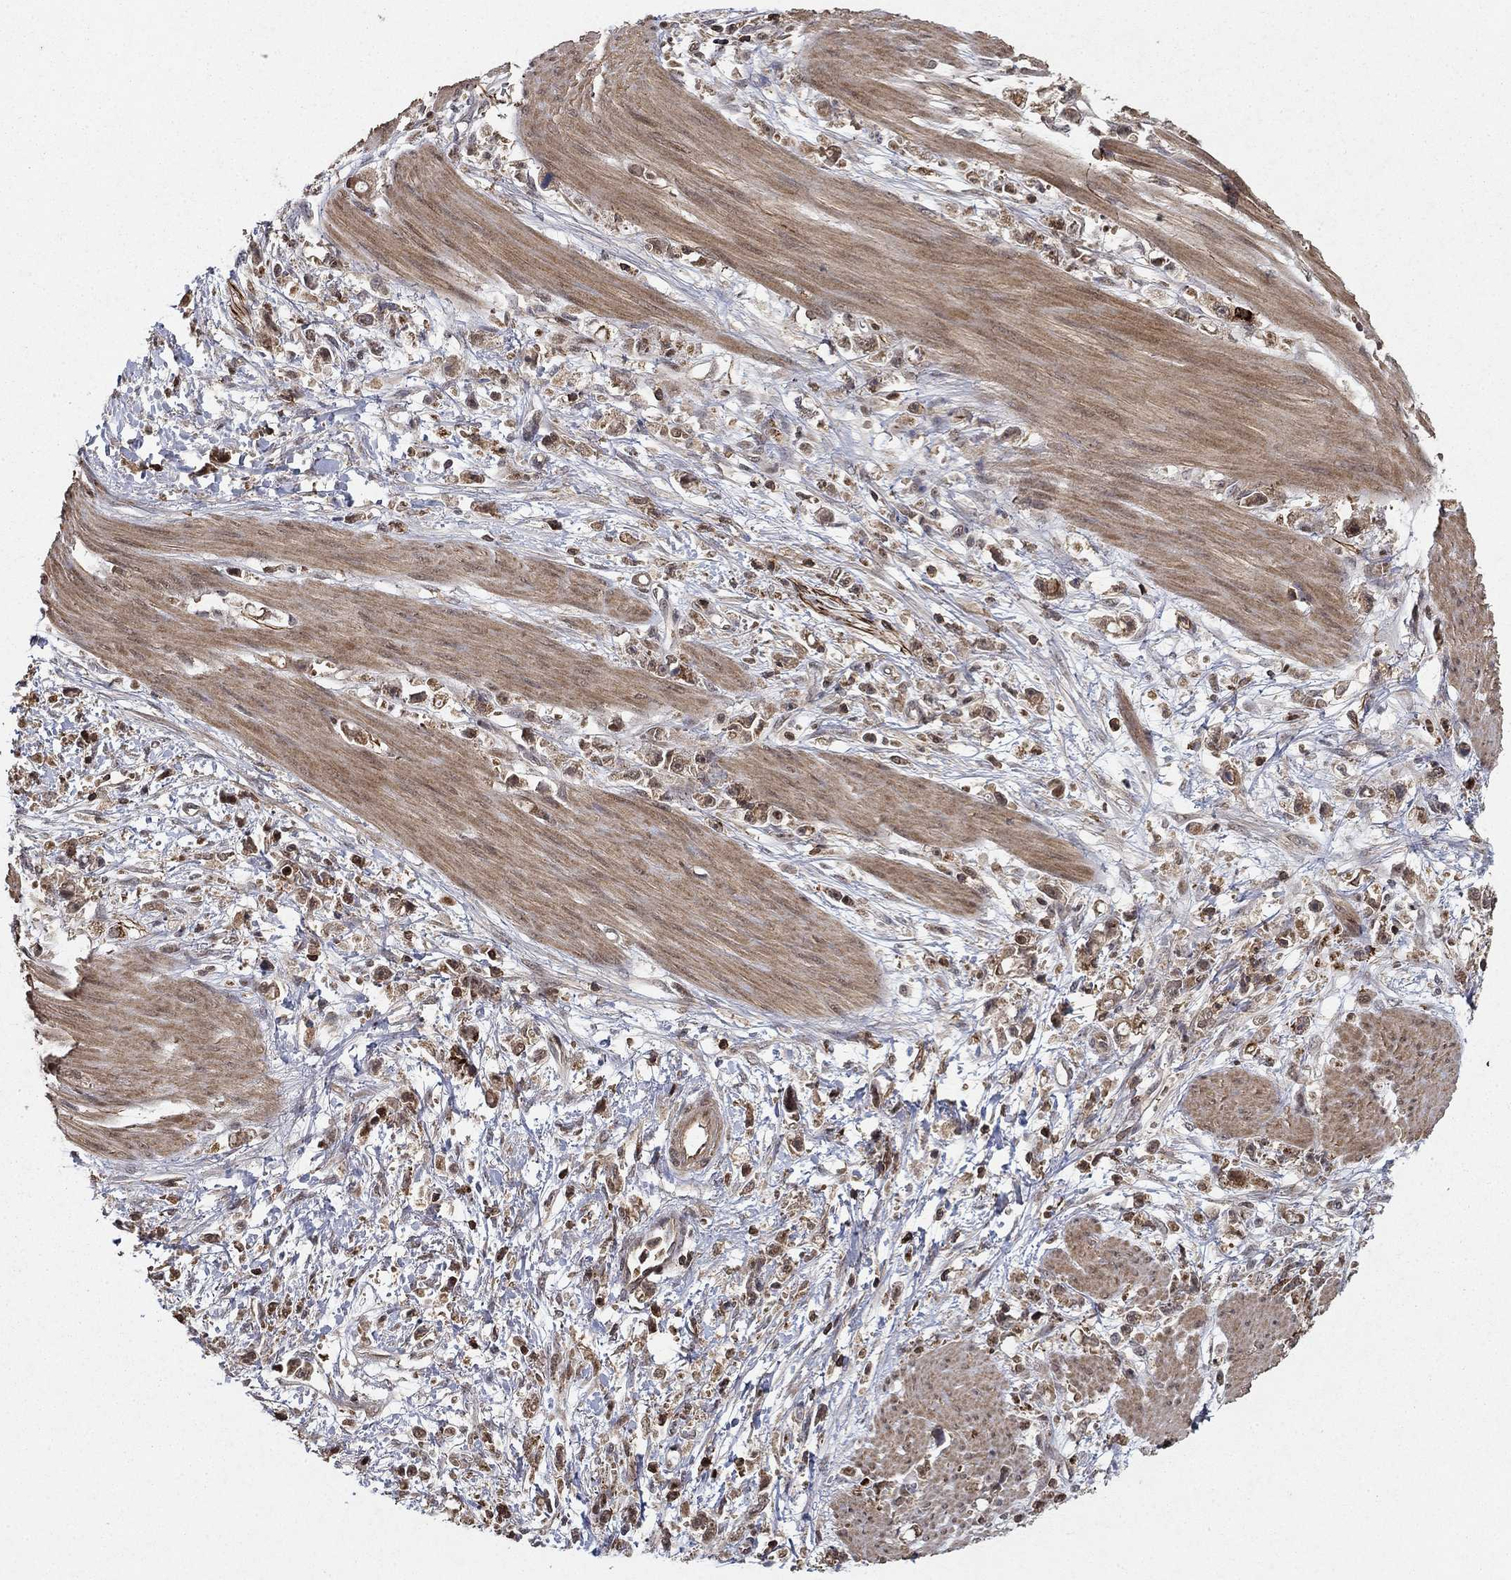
{"staining": {"intensity": "moderate", "quantity": "25%-75%", "location": "cytoplasmic/membranous"}, "tissue": "stomach cancer", "cell_type": "Tumor cells", "image_type": "cancer", "snomed": [{"axis": "morphology", "description": "Adenocarcinoma, NOS"}, {"axis": "topography", "description": "Stomach"}], "caption": "About 25%-75% of tumor cells in human stomach cancer reveal moderate cytoplasmic/membranous protein staining as visualized by brown immunohistochemical staining.", "gene": "CCDC66", "patient": {"sex": "female", "age": 59}}